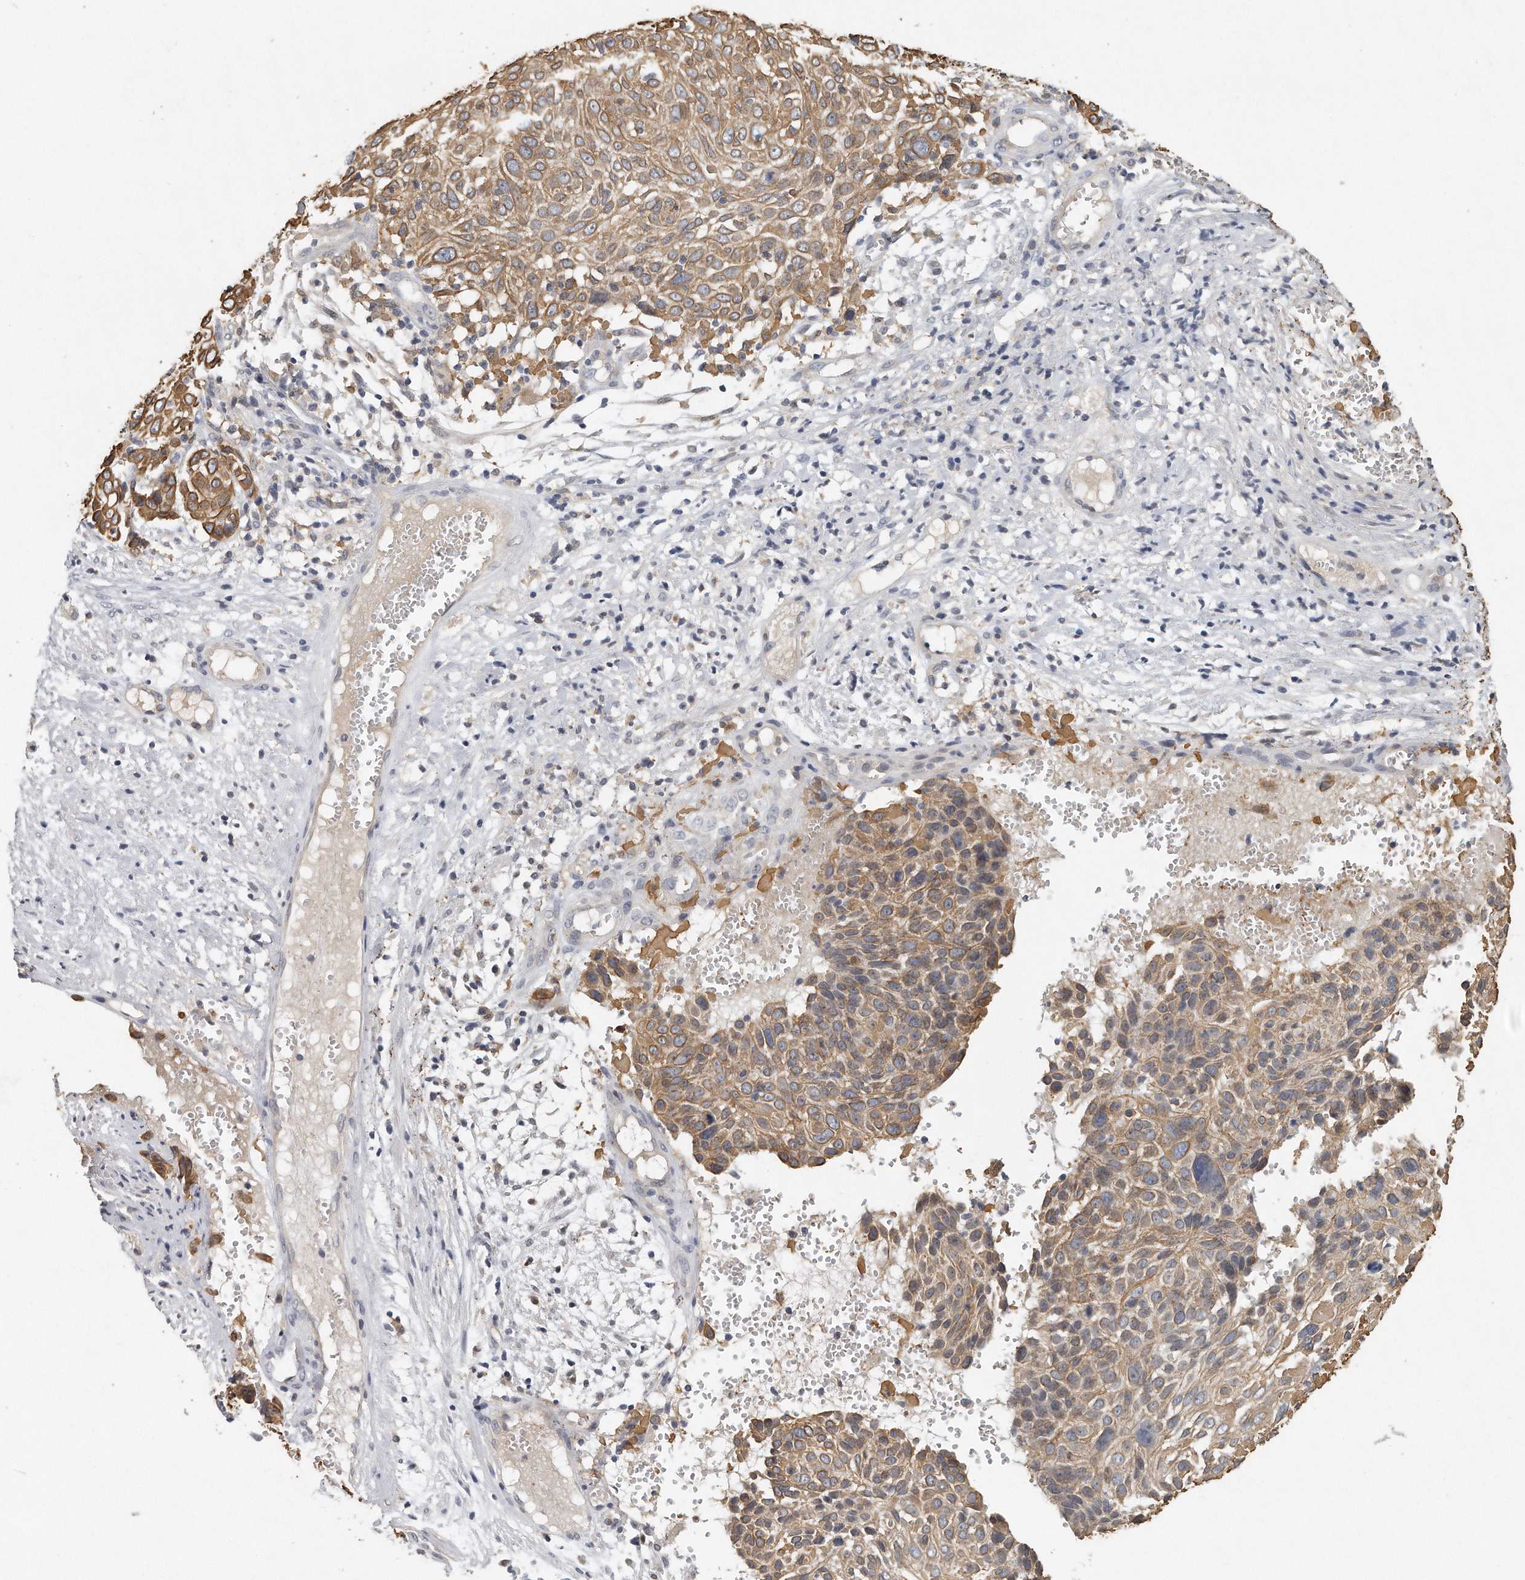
{"staining": {"intensity": "moderate", "quantity": ">75%", "location": "cytoplasmic/membranous"}, "tissue": "cervical cancer", "cell_type": "Tumor cells", "image_type": "cancer", "snomed": [{"axis": "morphology", "description": "Squamous cell carcinoma, NOS"}, {"axis": "topography", "description": "Cervix"}], "caption": "Tumor cells reveal medium levels of moderate cytoplasmic/membranous staining in approximately >75% of cells in human cervical squamous cell carcinoma.", "gene": "CAMK1", "patient": {"sex": "female", "age": 74}}